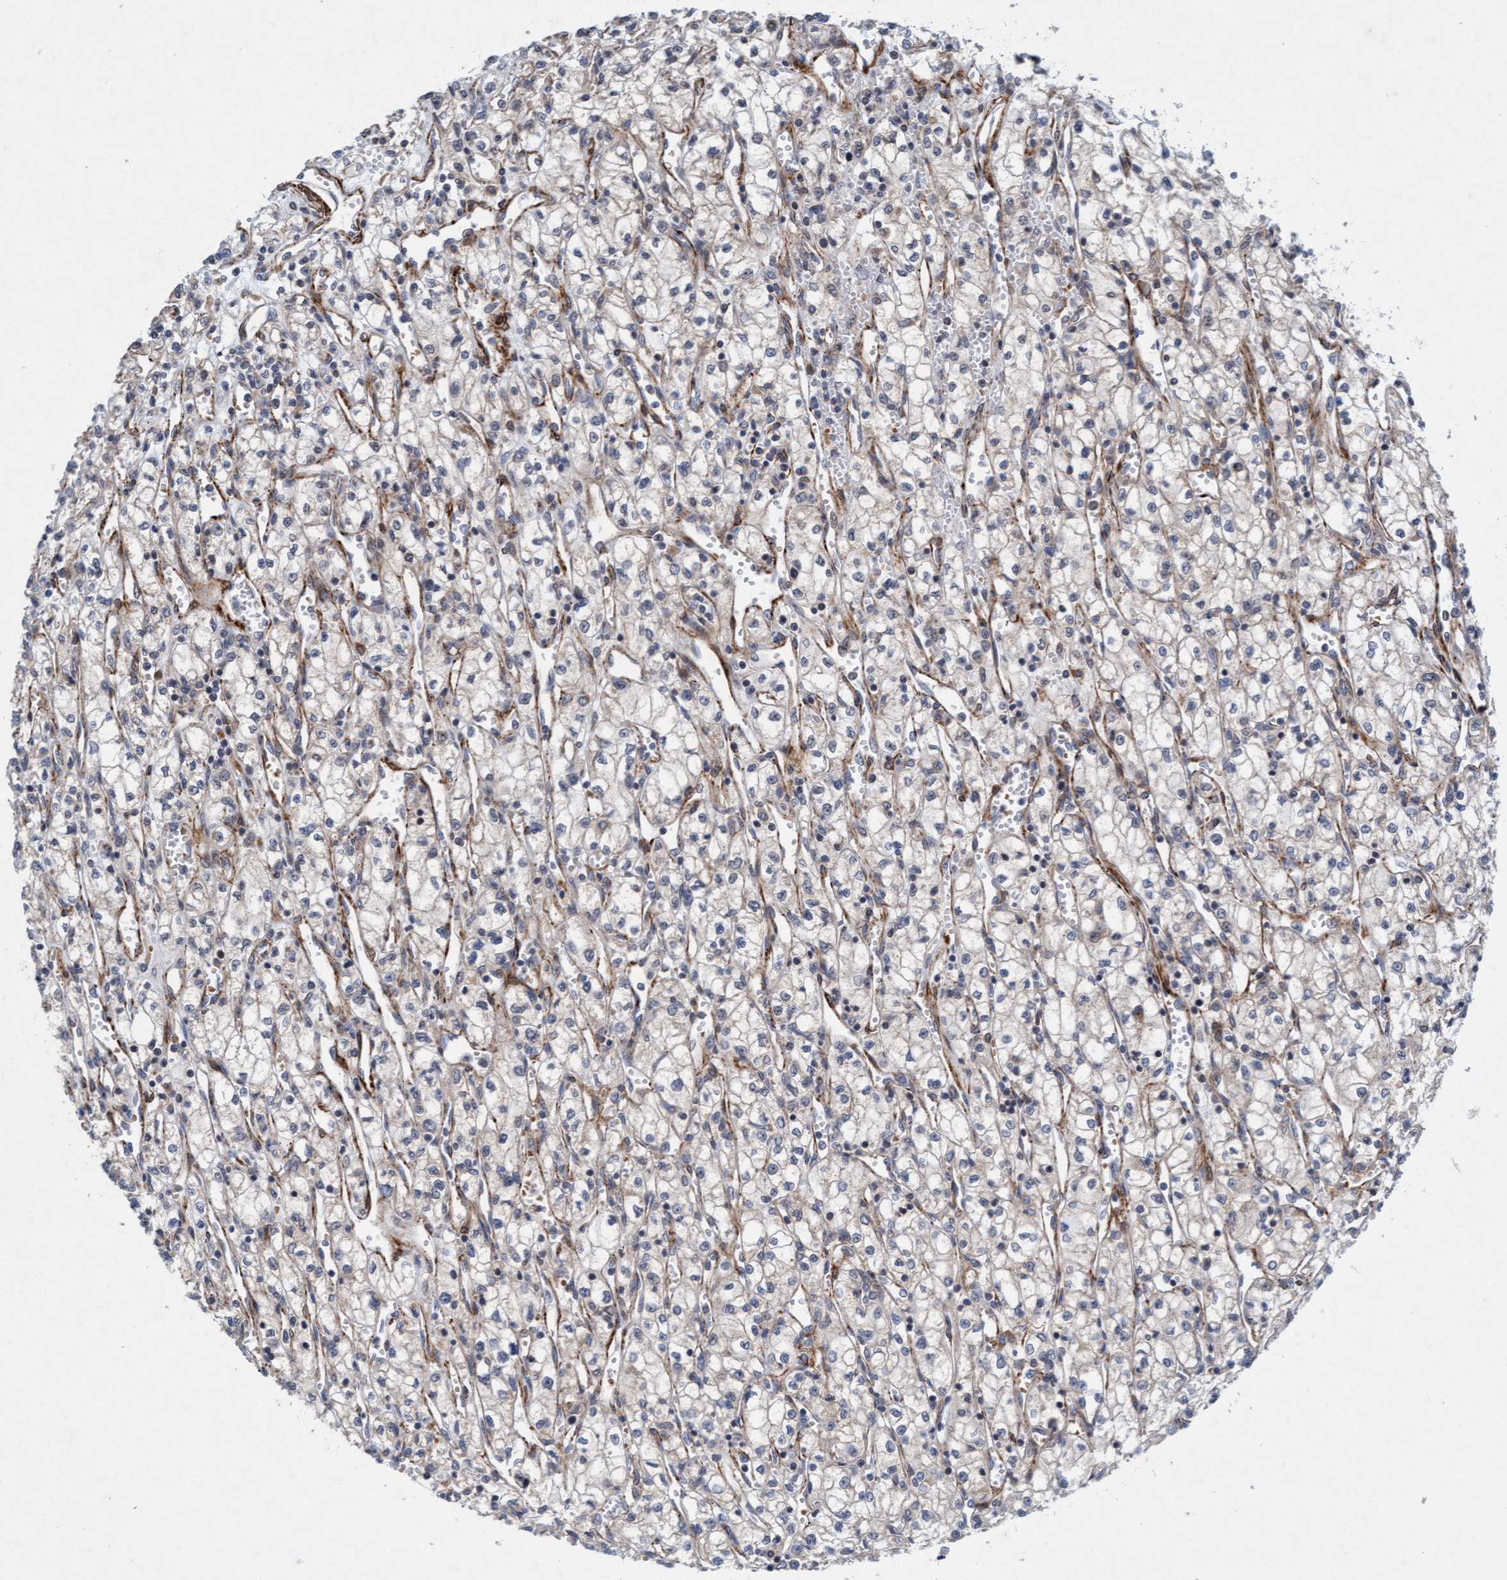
{"staining": {"intensity": "negative", "quantity": "none", "location": "none"}, "tissue": "renal cancer", "cell_type": "Tumor cells", "image_type": "cancer", "snomed": [{"axis": "morphology", "description": "Adenocarcinoma, NOS"}, {"axis": "topography", "description": "Kidney"}], "caption": "The image exhibits no staining of tumor cells in adenocarcinoma (renal). Nuclei are stained in blue.", "gene": "TMEM70", "patient": {"sex": "male", "age": 59}}